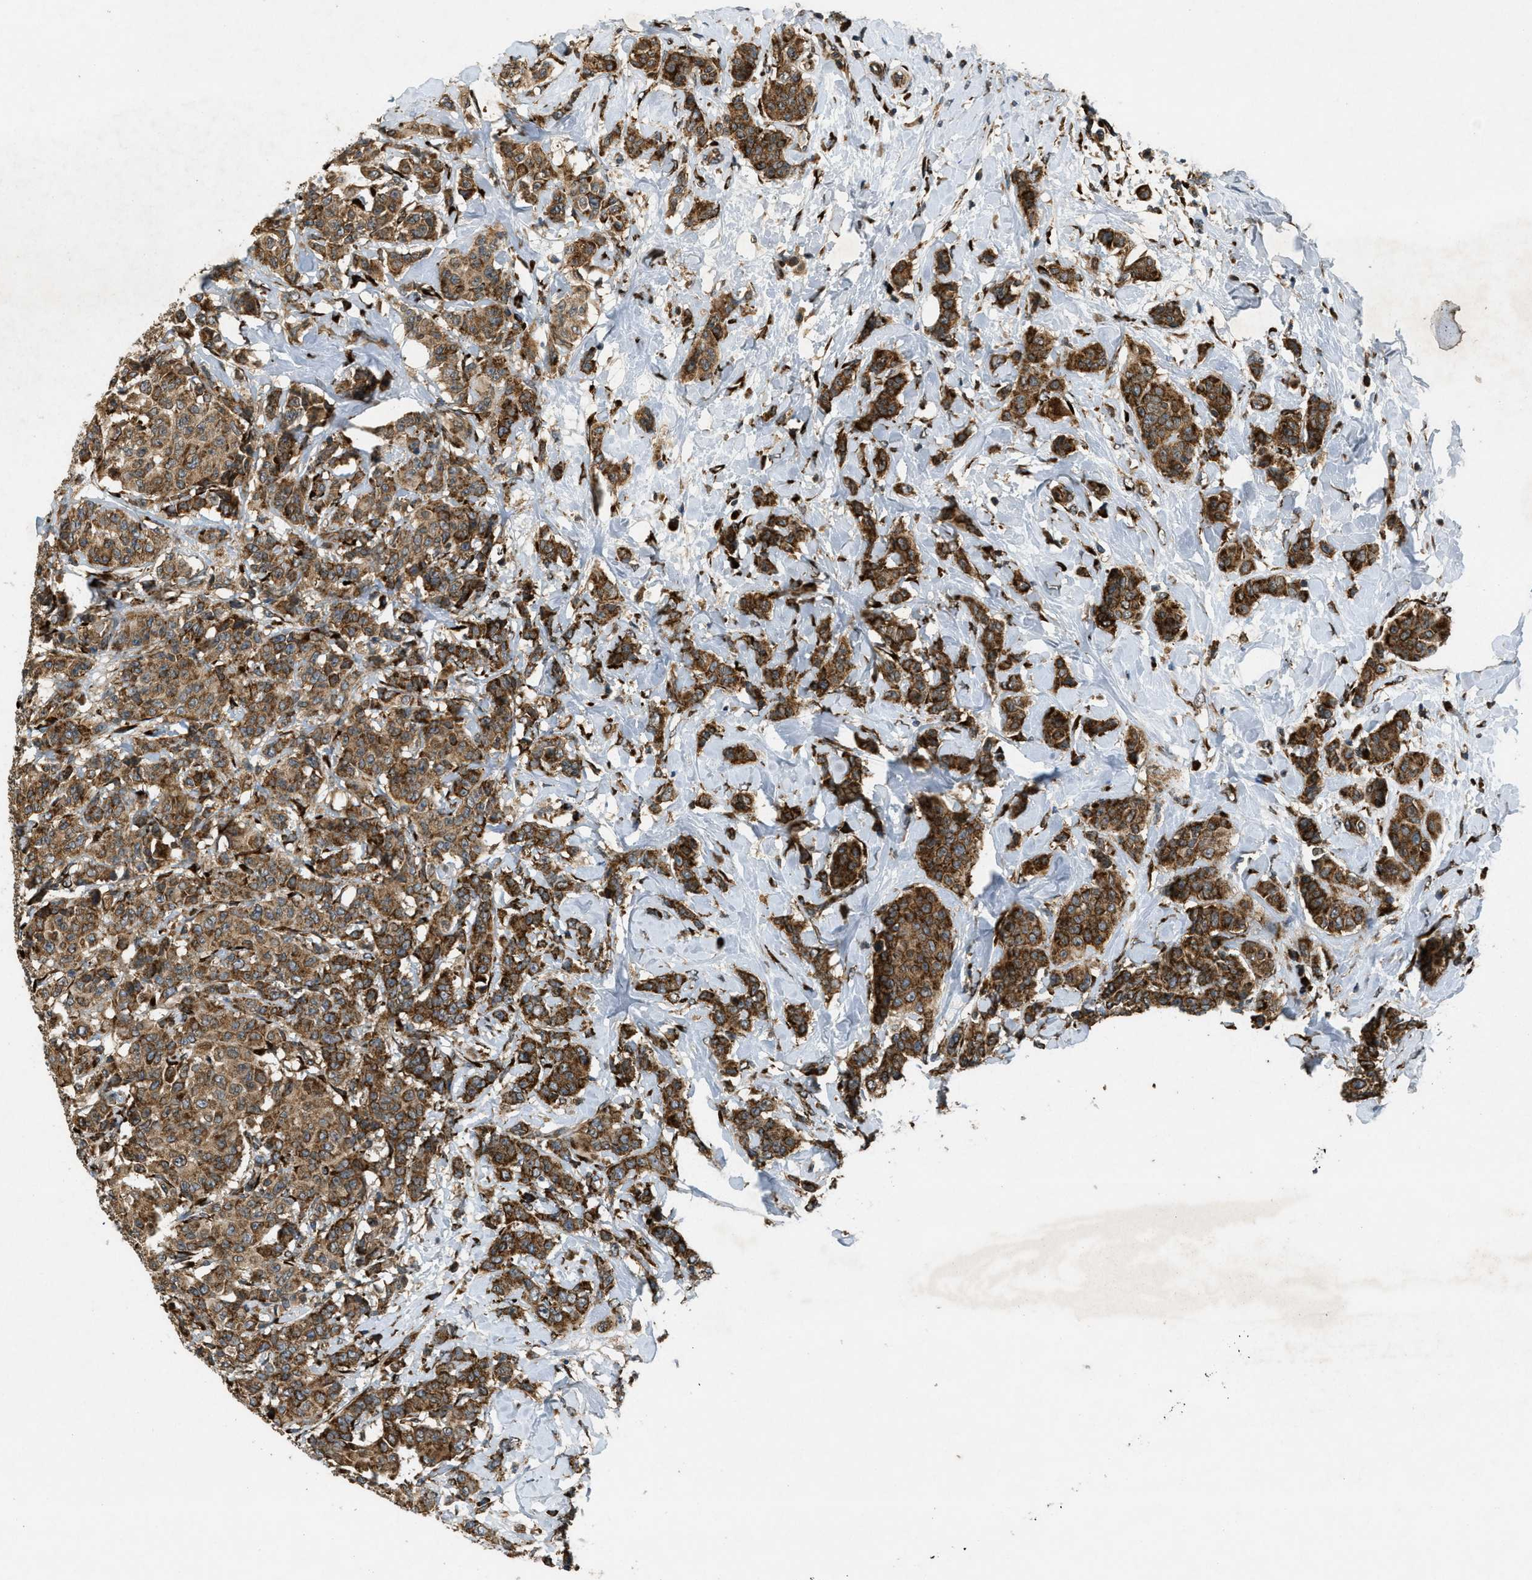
{"staining": {"intensity": "moderate", "quantity": ">75%", "location": "cytoplasmic/membranous"}, "tissue": "breast cancer", "cell_type": "Tumor cells", "image_type": "cancer", "snomed": [{"axis": "morphology", "description": "Normal tissue, NOS"}, {"axis": "morphology", "description": "Duct carcinoma"}, {"axis": "topography", "description": "Breast"}], "caption": "The image displays a brown stain indicating the presence of a protein in the cytoplasmic/membranous of tumor cells in breast intraductal carcinoma.", "gene": "PCDH18", "patient": {"sex": "female", "age": 40}}